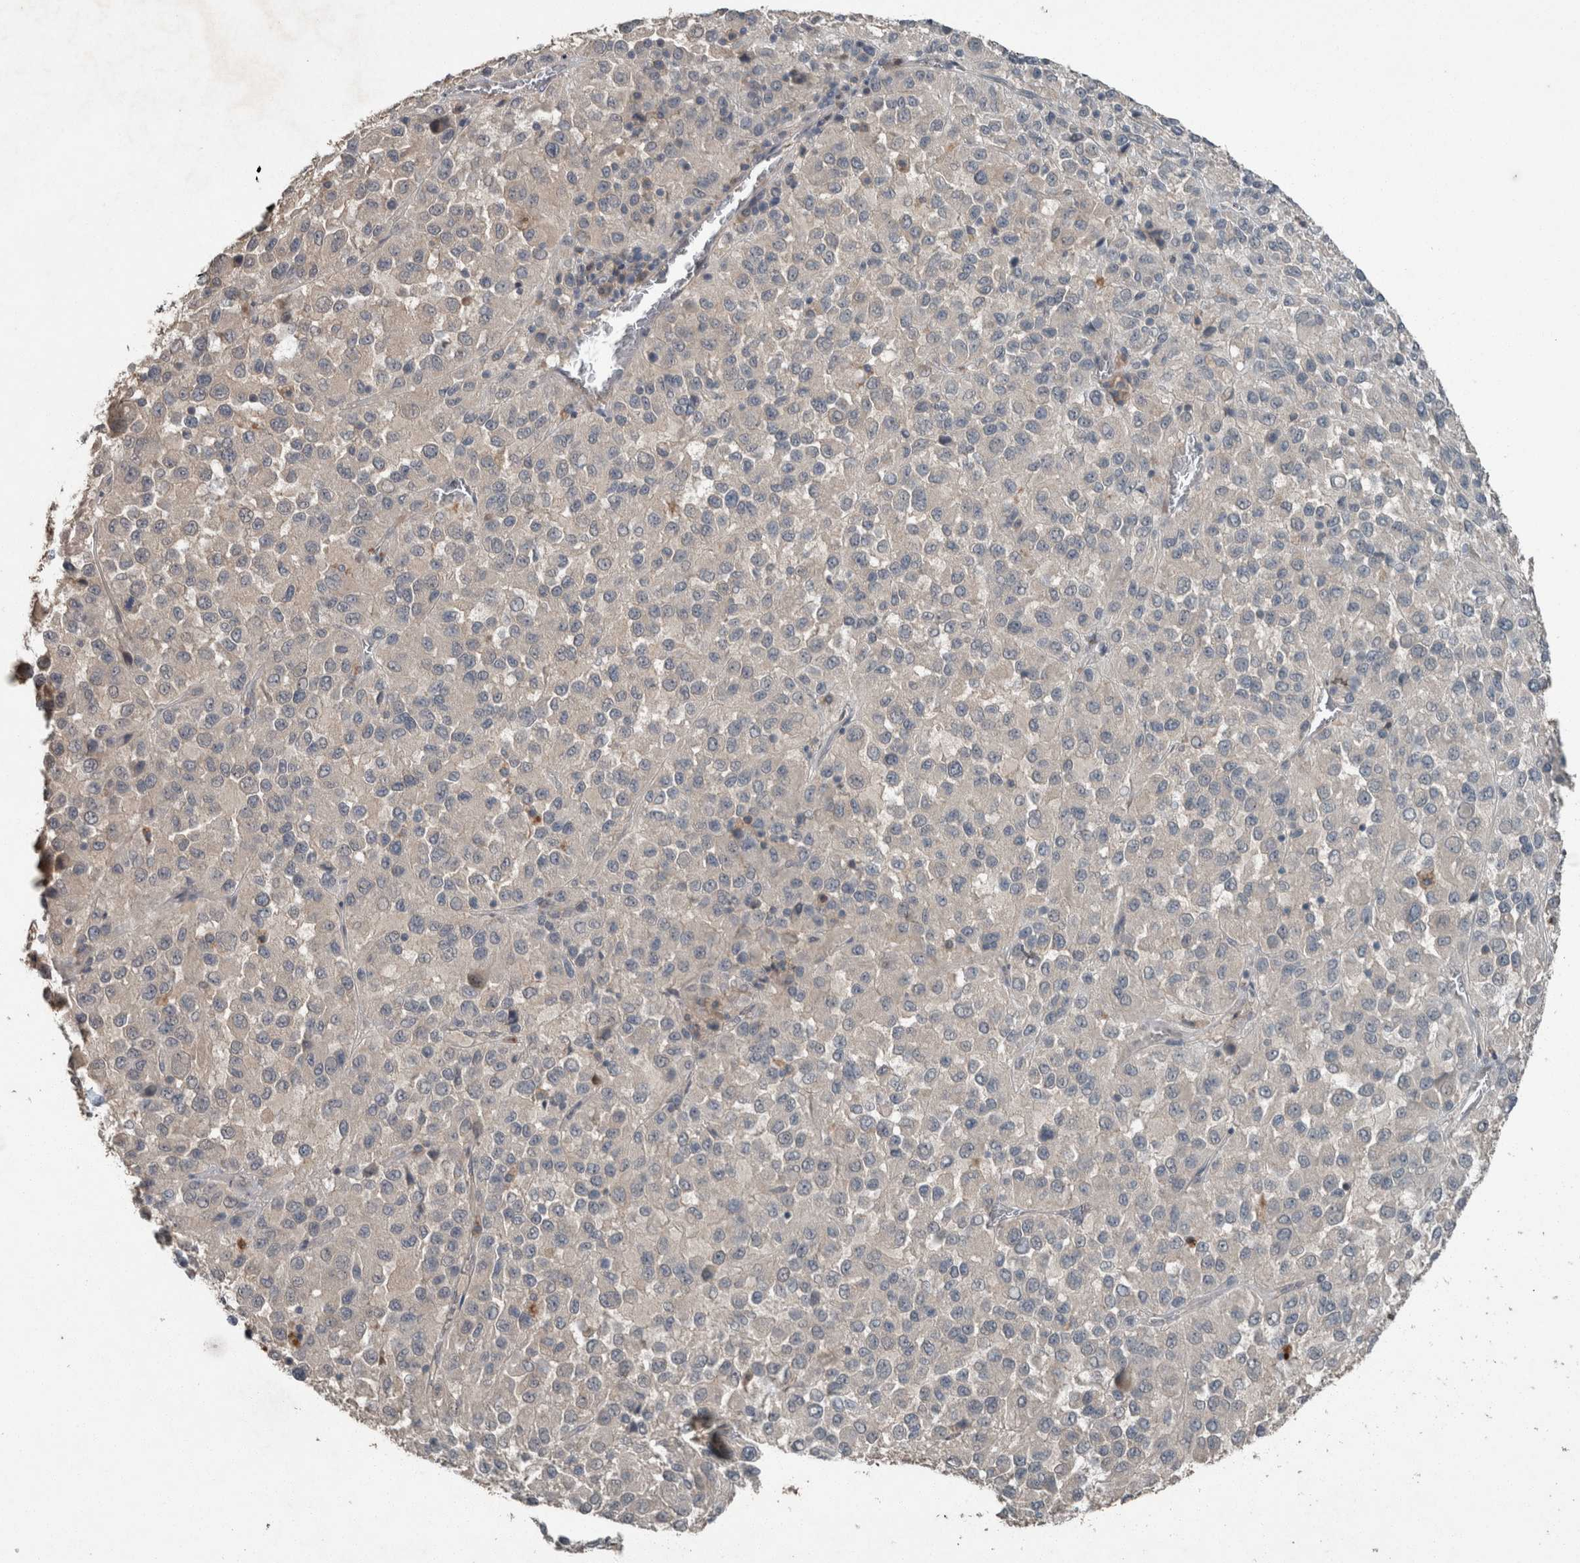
{"staining": {"intensity": "negative", "quantity": "none", "location": "none"}, "tissue": "melanoma", "cell_type": "Tumor cells", "image_type": "cancer", "snomed": [{"axis": "morphology", "description": "Malignant melanoma, Metastatic site"}, {"axis": "topography", "description": "Lung"}], "caption": "High magnification brightfield microscopy of malignant melanoma (metastatic site) stained with DAB (brown) and counterstained with hematoxylin (blue): tumor cells show no significant positivity. The staining was performed using DAB (3,3'-diaminobenzidine) to visualize the protein expression in brown, while the nuclei were stained in blue with hematoxylin (Magnification: 20x).", "gene": "KNTC1", "patient": {"sex": "male", "age": 64}}